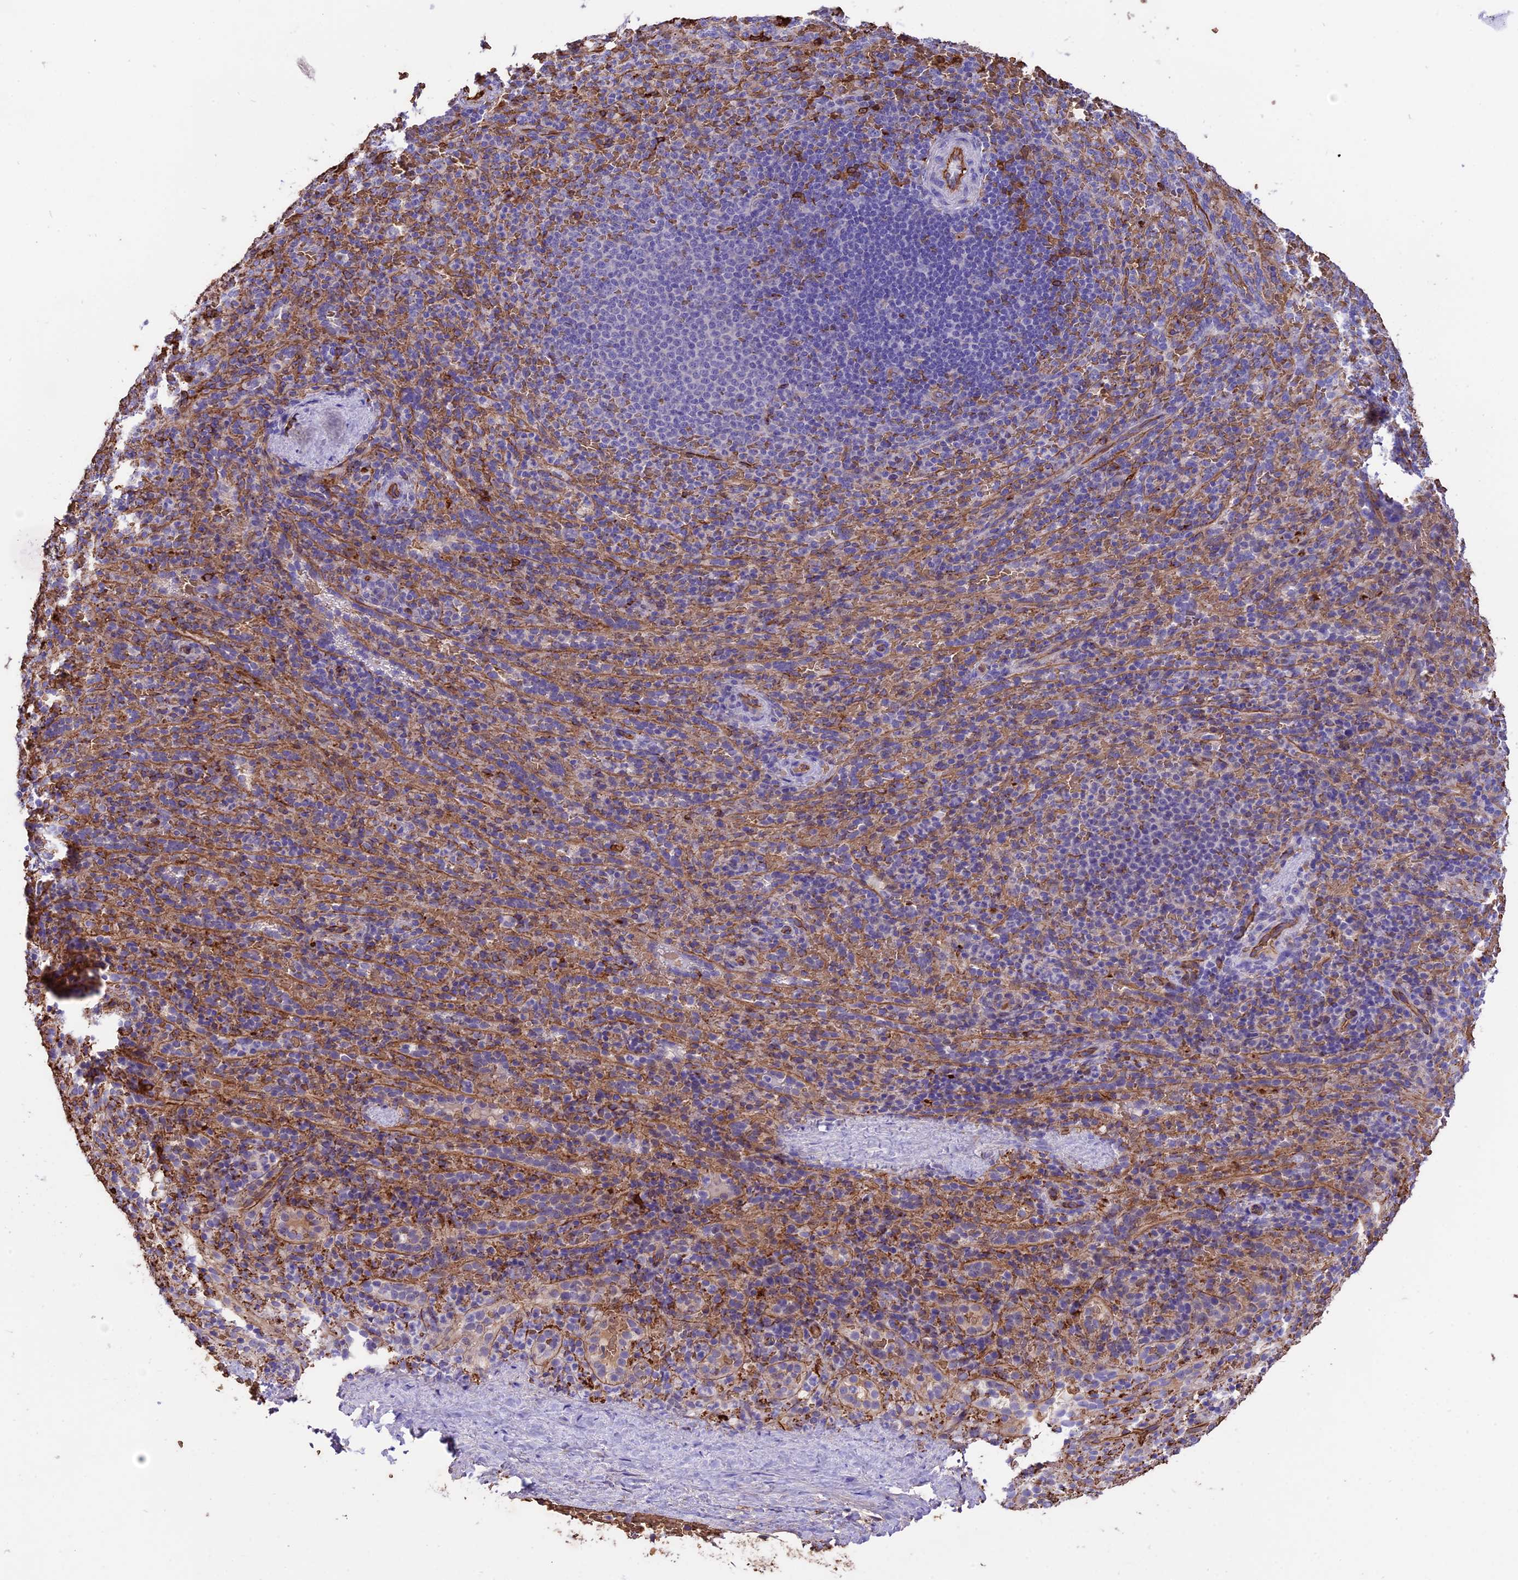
{"staining": {"intensity": "strong", "quantity": "25%-75%", "location": "cytoplasmic/membranous"}, "tissue": "spleen", "cell_type": "Cells in red pulp", "image_type": "normal", "snomed": [{"axis": "morphology", "description": "Normal tissue, NOS"}, {"axis": "topography", "description": "Spleen"}], "caption": "Brown immunohistochemical staining in unremarkable spleen reveals strong cytoplasmic/membranous expression in about 25%-75% of cells in red pulp.", "gene": "TTC4", "patient": {"sex": "female", "age": 21}}